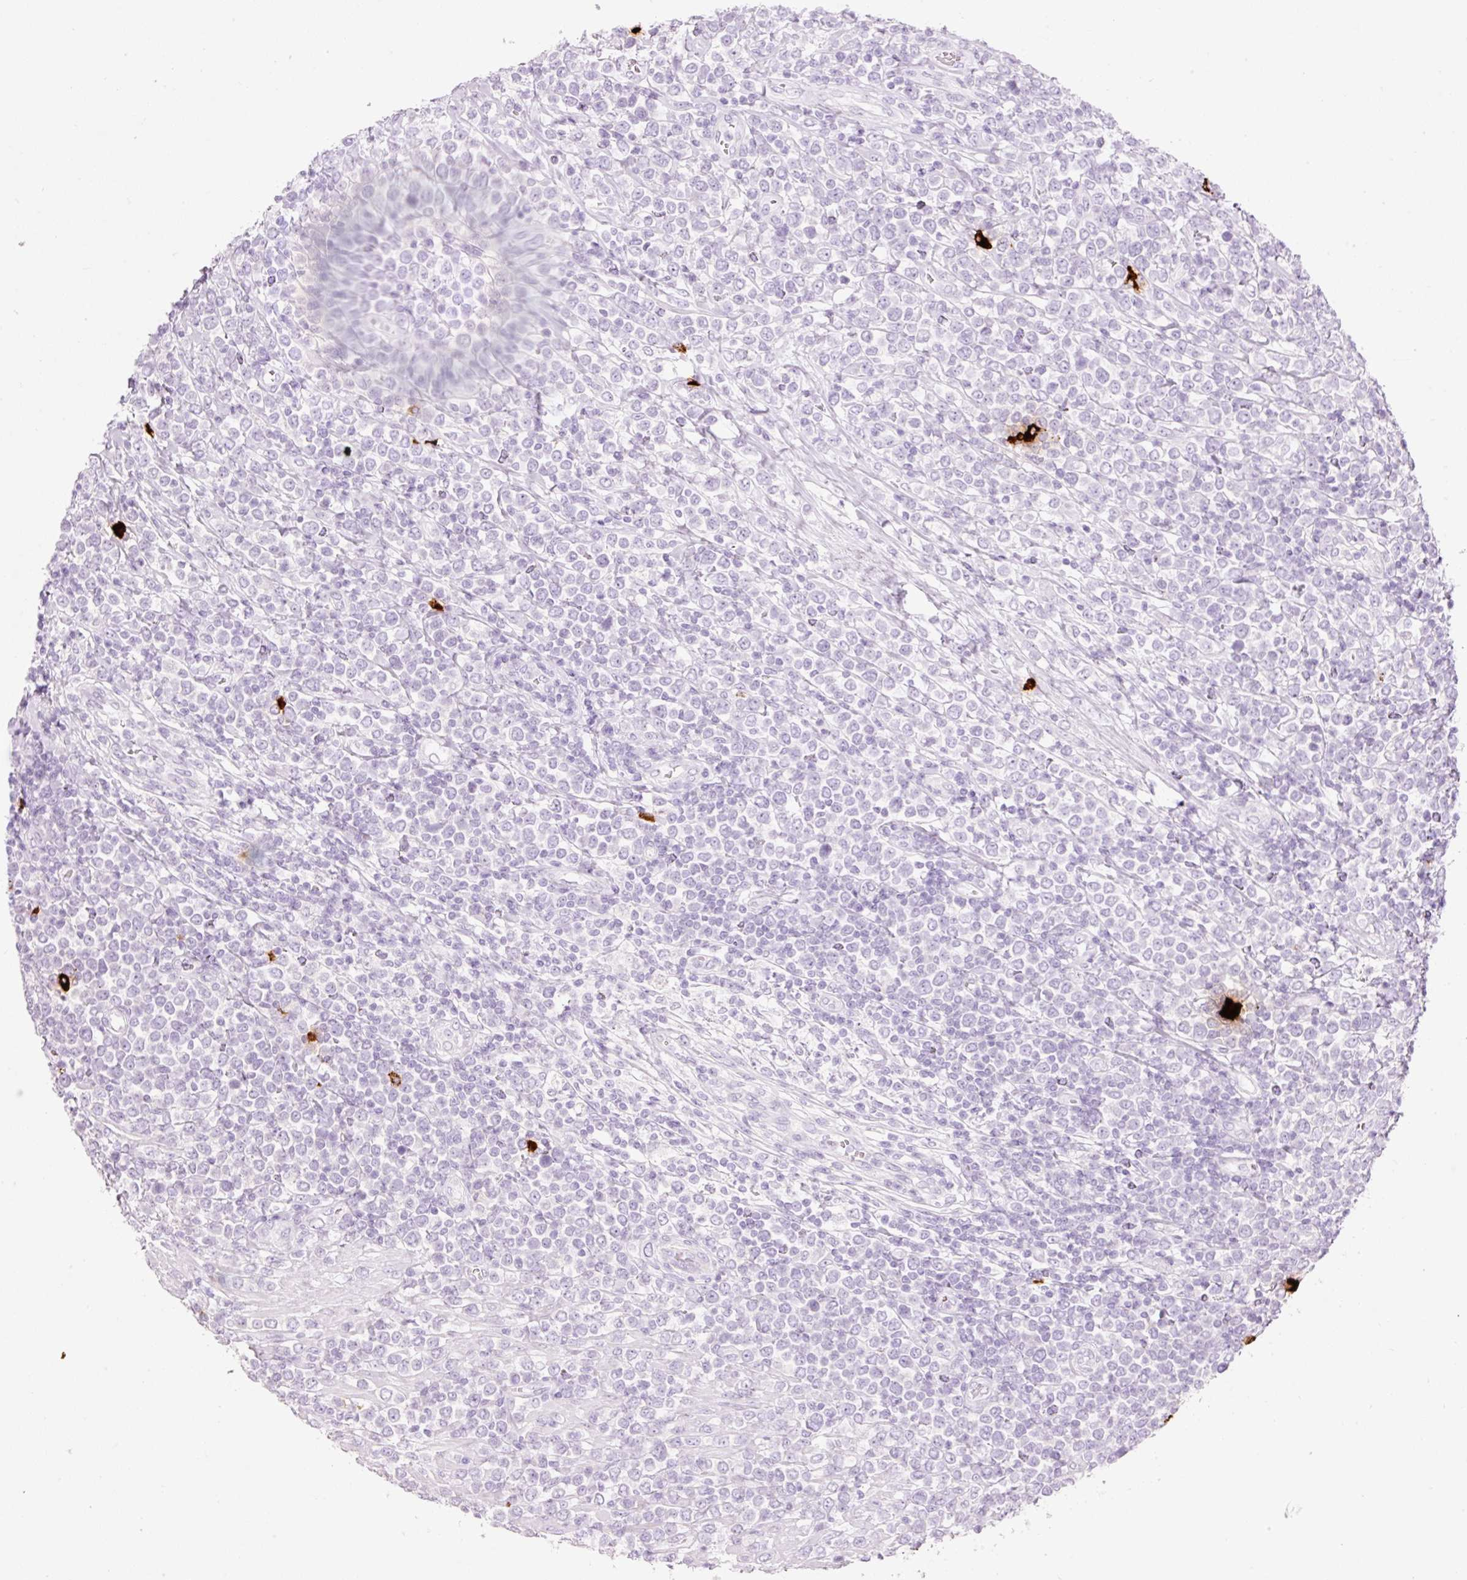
{"staining": {"intensity": "negative", "quantity": "none", "location": "none"}, "tissue": "lymphoma", "cell_type": "Tumor cells", "image_type": "cancer", "snomed": [{"axis": "morphology", "description": "Malignant lymphoma, non-Hodgkin's type, High grade"}, {"axis": "topography", "description": "Soft tissue"}], "caption": "There is no significant staining in tumor cells of lymphoma.", "gene": "CMA1", "patient": {"sex": "female", "age": 56}}